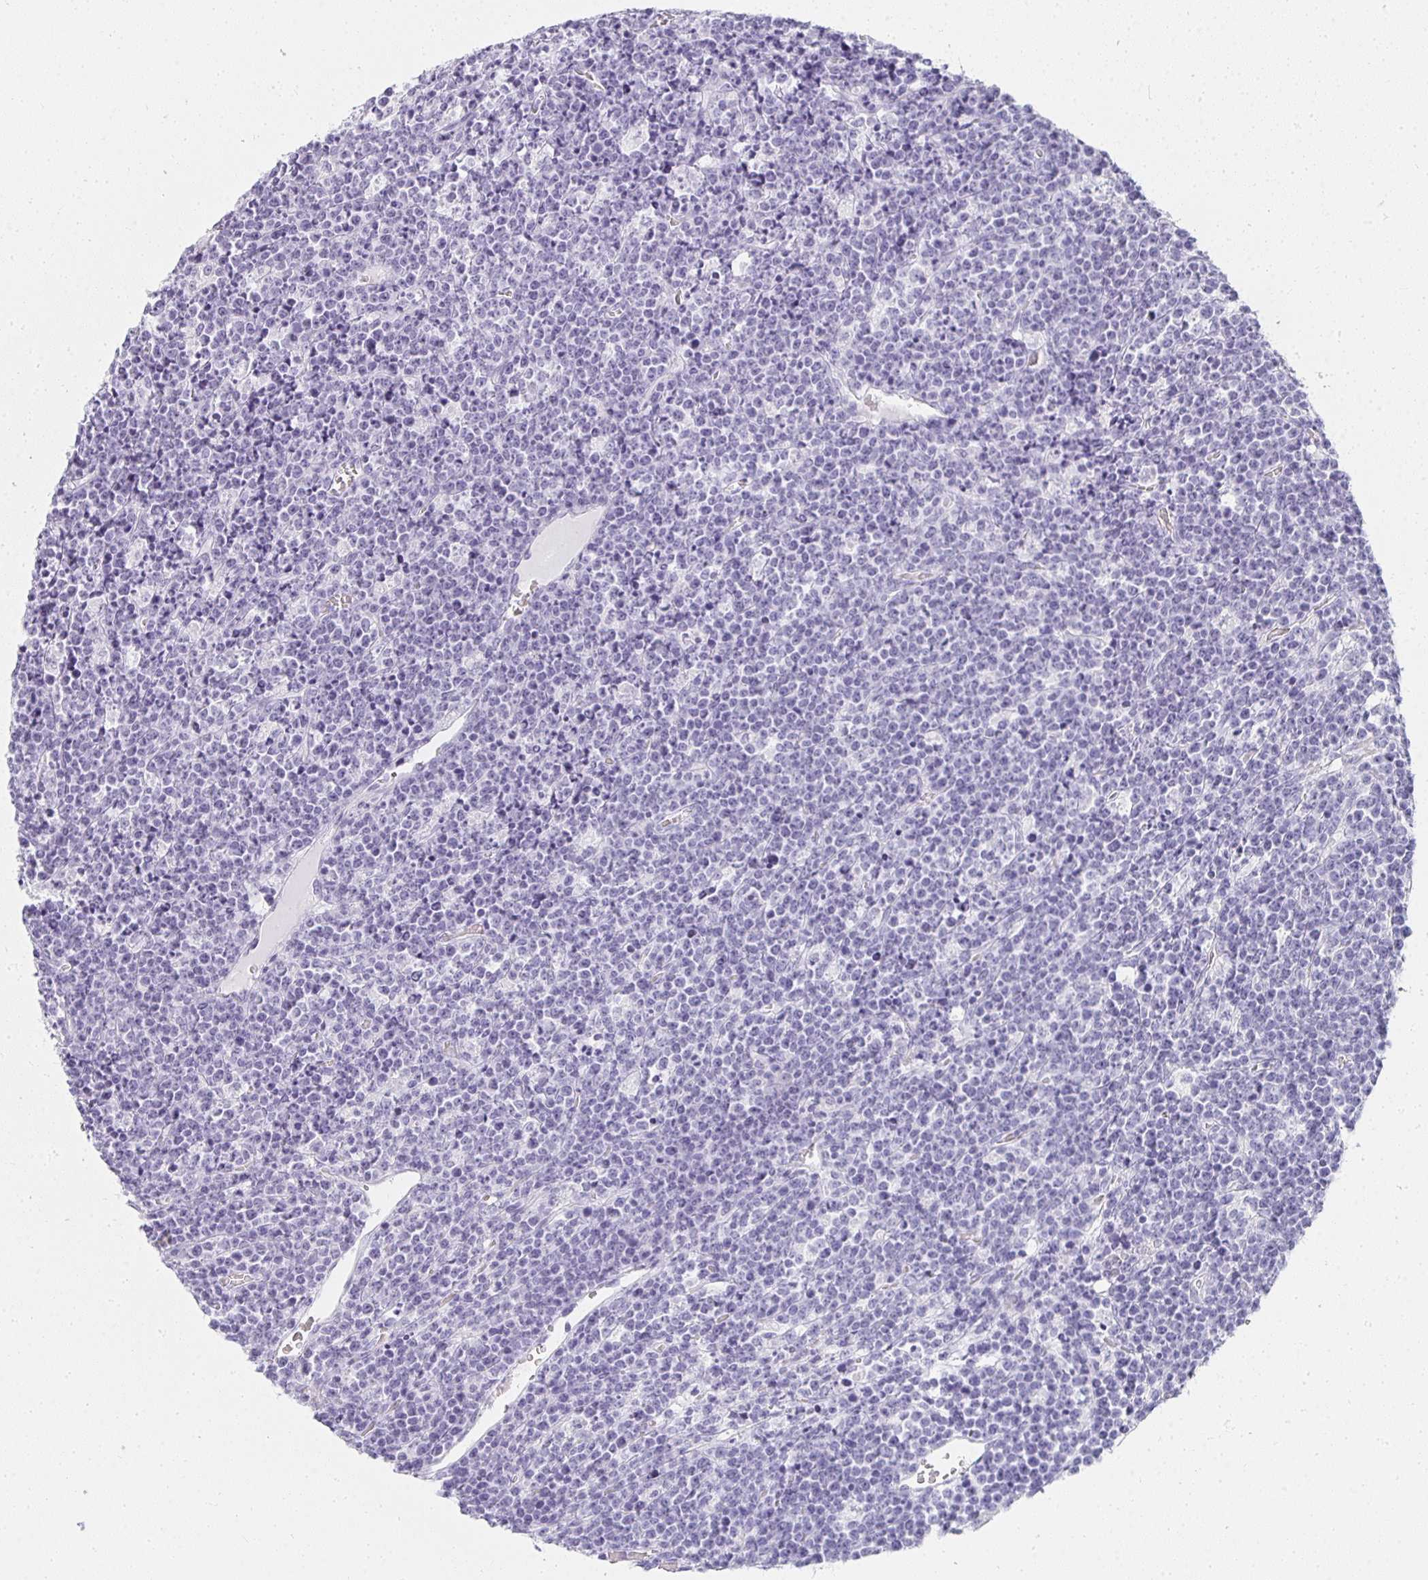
{"staining": {"intensity": "negative", "quantity": "none", "location": "none"}, "tissue": "lymphoma", "cell_type": "Tumor cells", "image_type": "cancer", "snomed": [{"axis": "morphology", "description": "Malignant lymphoma, non-Hodgkin's type, High grade"}, {"axis": "topography", "description": "Ovary"}], "caption": "Immunohistochemistry of human lymphoma shows no positivity in tumor cells.", "gene": "TPSD1", "patient": {"sex": "female", "age": 56}}